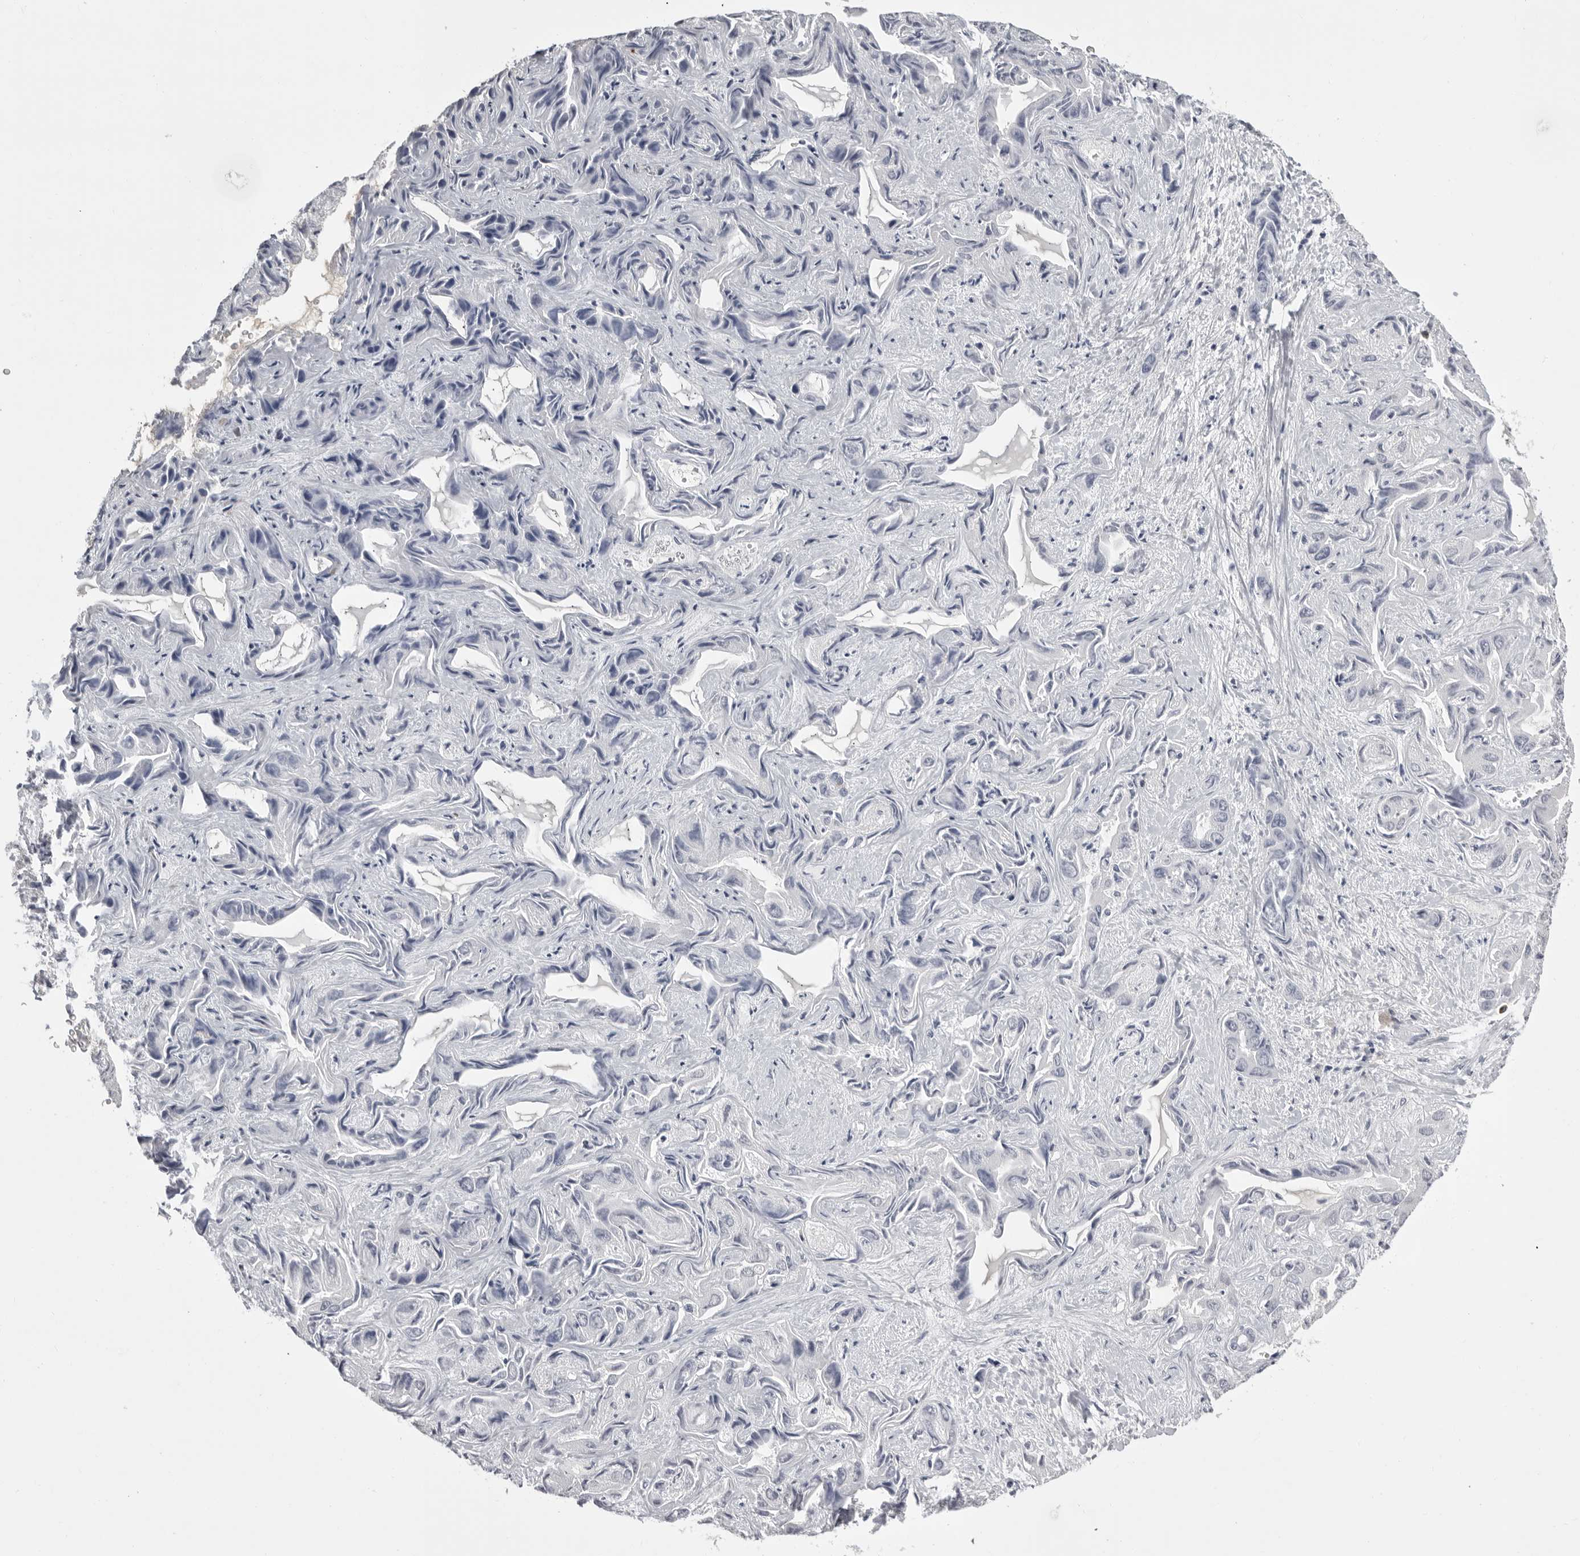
{"staining": {"intensity": "negative", "quantity": "none", "location": "none"}, "tissue": "liver cancer", "cell_type": "Tumor cells", "image_type": "cancer", "snomed": [{"axis": "morphology", "description": "Cholangiocarcinoma"}, {"axis": "topography", "description": "Liver"}], "caption": "An IHC micrograph of liver cholangiocarcinoma is shown. There is no staining in tumor cells of liver cholangiocarcinoma. (Immunohistochemistry, brightfield microscopy, high magnification).", "gene": "GNLY", "patient": {"sex": "female", "age": 52}}